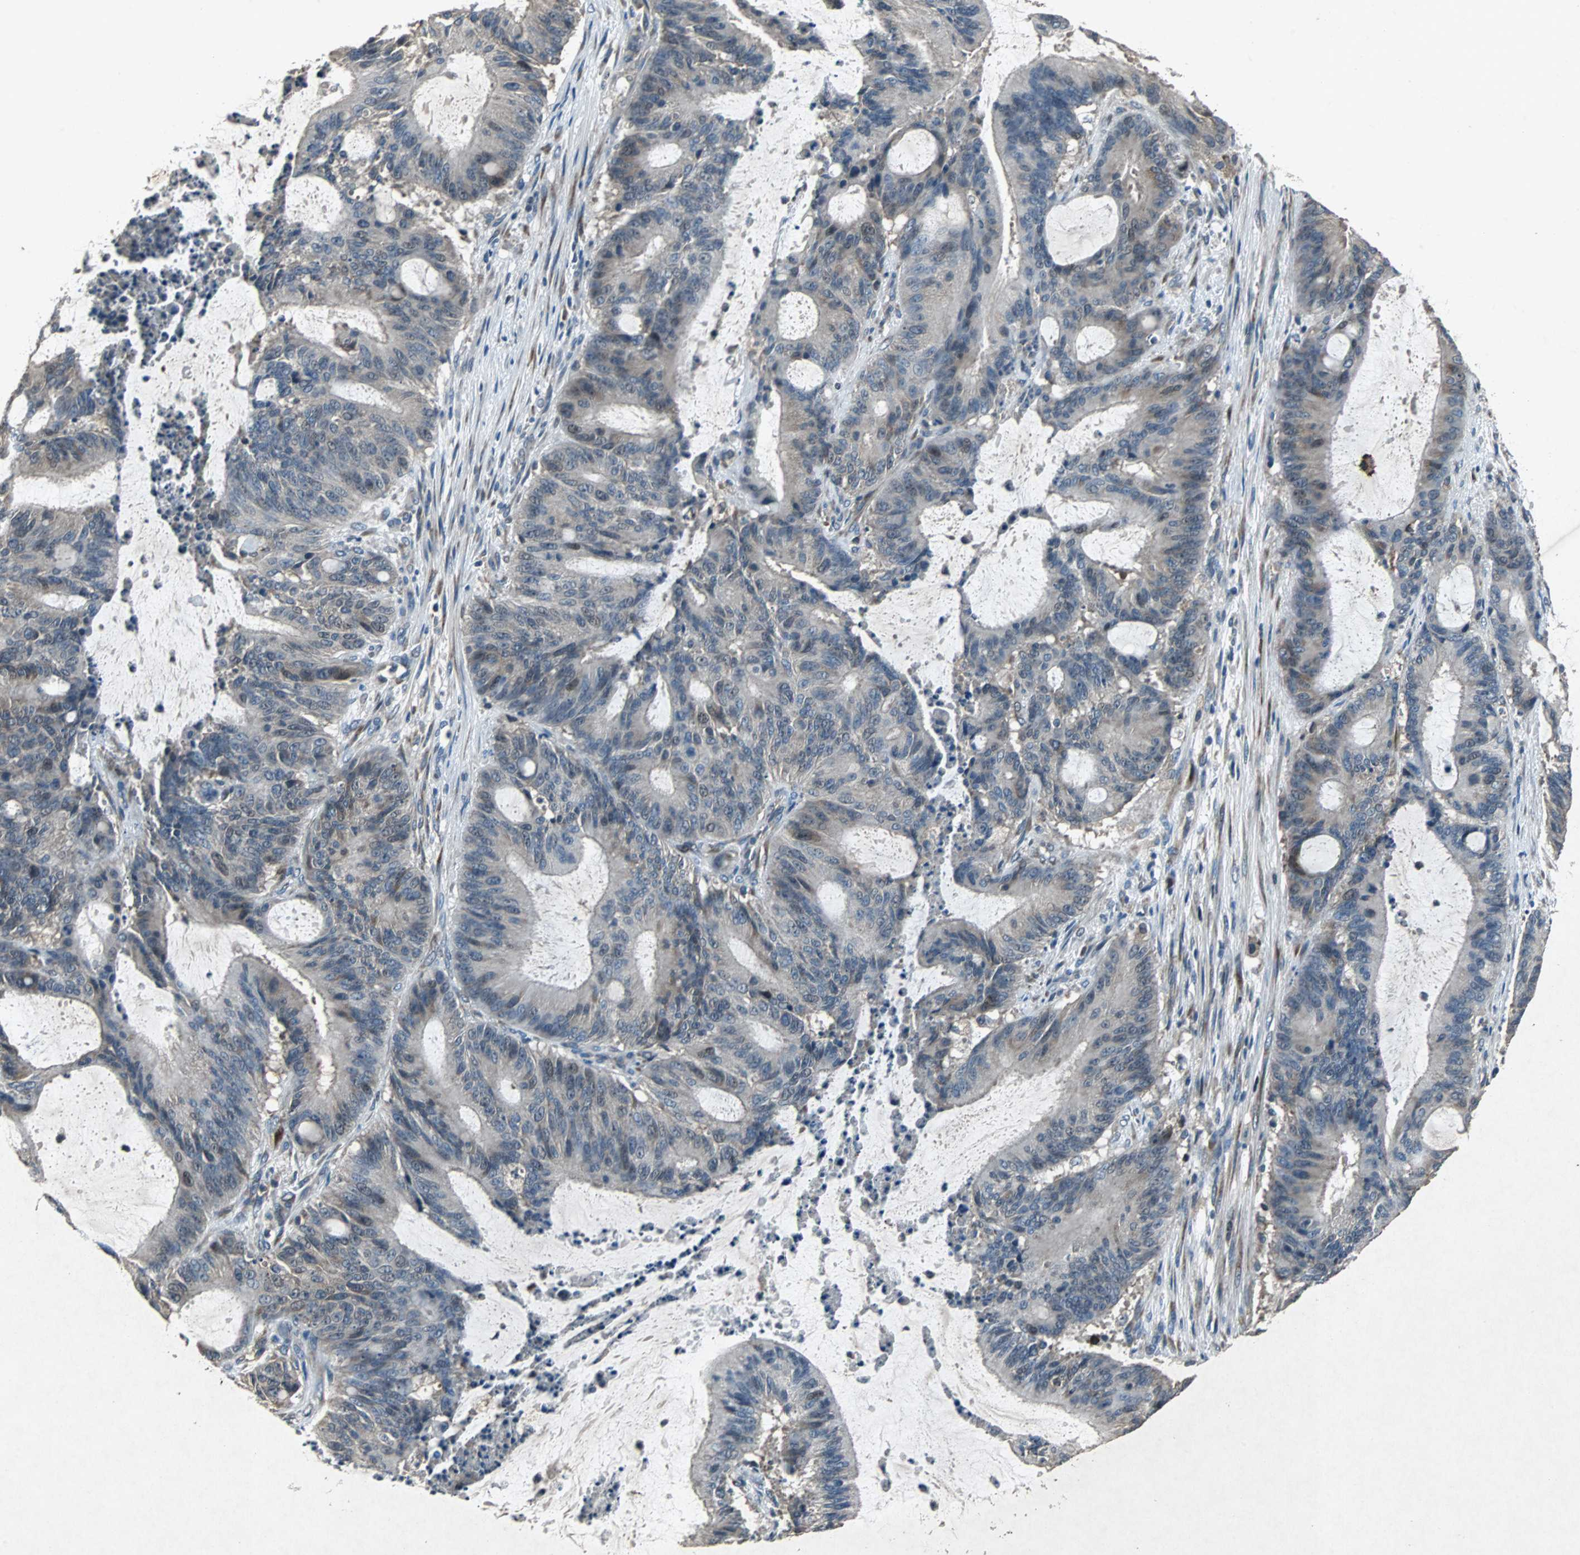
{"staining": {"intensity": "weak", "quantity": "<25%", "location": "cytoplasmic/membranous"}, "tissue": "liver cancer", "cell_type": "Tumor cells", "image_type": "cancer", "snomed": [{"axis": "morphology", "description": "Cholangiocarcinoma"}, {"axis": "topography", "description": "Liver"}], "caption": "This is a image of immunohistochemistry staining of cholangiocarcinoma (liver), which shows no positivity in tumor cells.", "gene": "SOS1", "patient": {"sex": "female", "age": 73}}